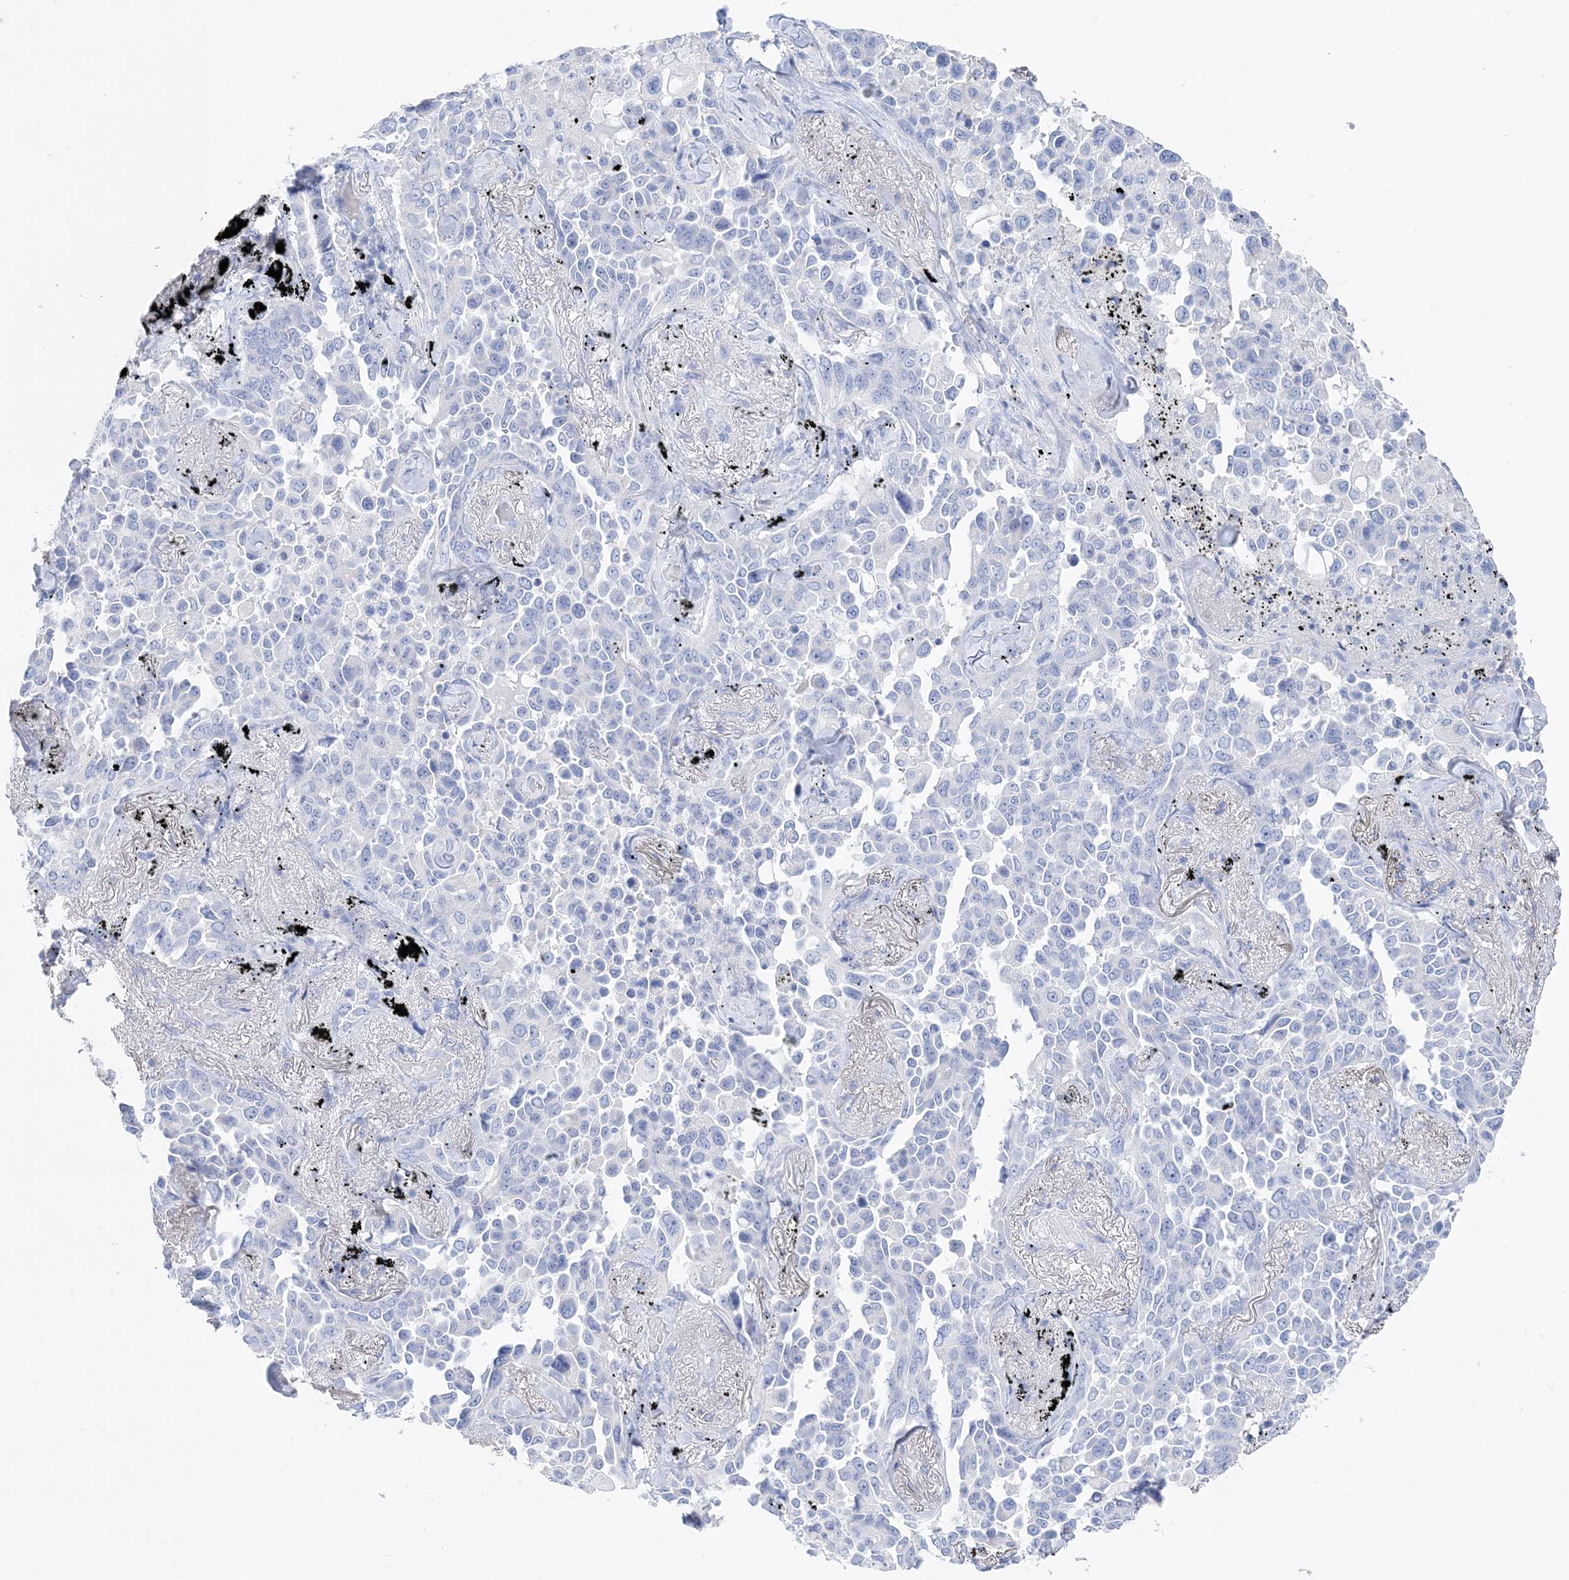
{"staining": {"intensity": "negative", "quantity": "none", "location": "none"}, "tissue": "lung cancer", "cell_type": "Tumor cells", "image_type": "cancer", "snomed": [{"axis": "morphology", "description": "Adenocarcinoma, NOS"}, {"axis": "topography", "description": "Lung"}], "caption": "A high-resolution micrograph shows IHC staining of lung adenocarcinoma, which demonstrates no significant staining in tumor cells.", "gene": "TSPYL6", "patient": {"sex": "female", "age": 67}}